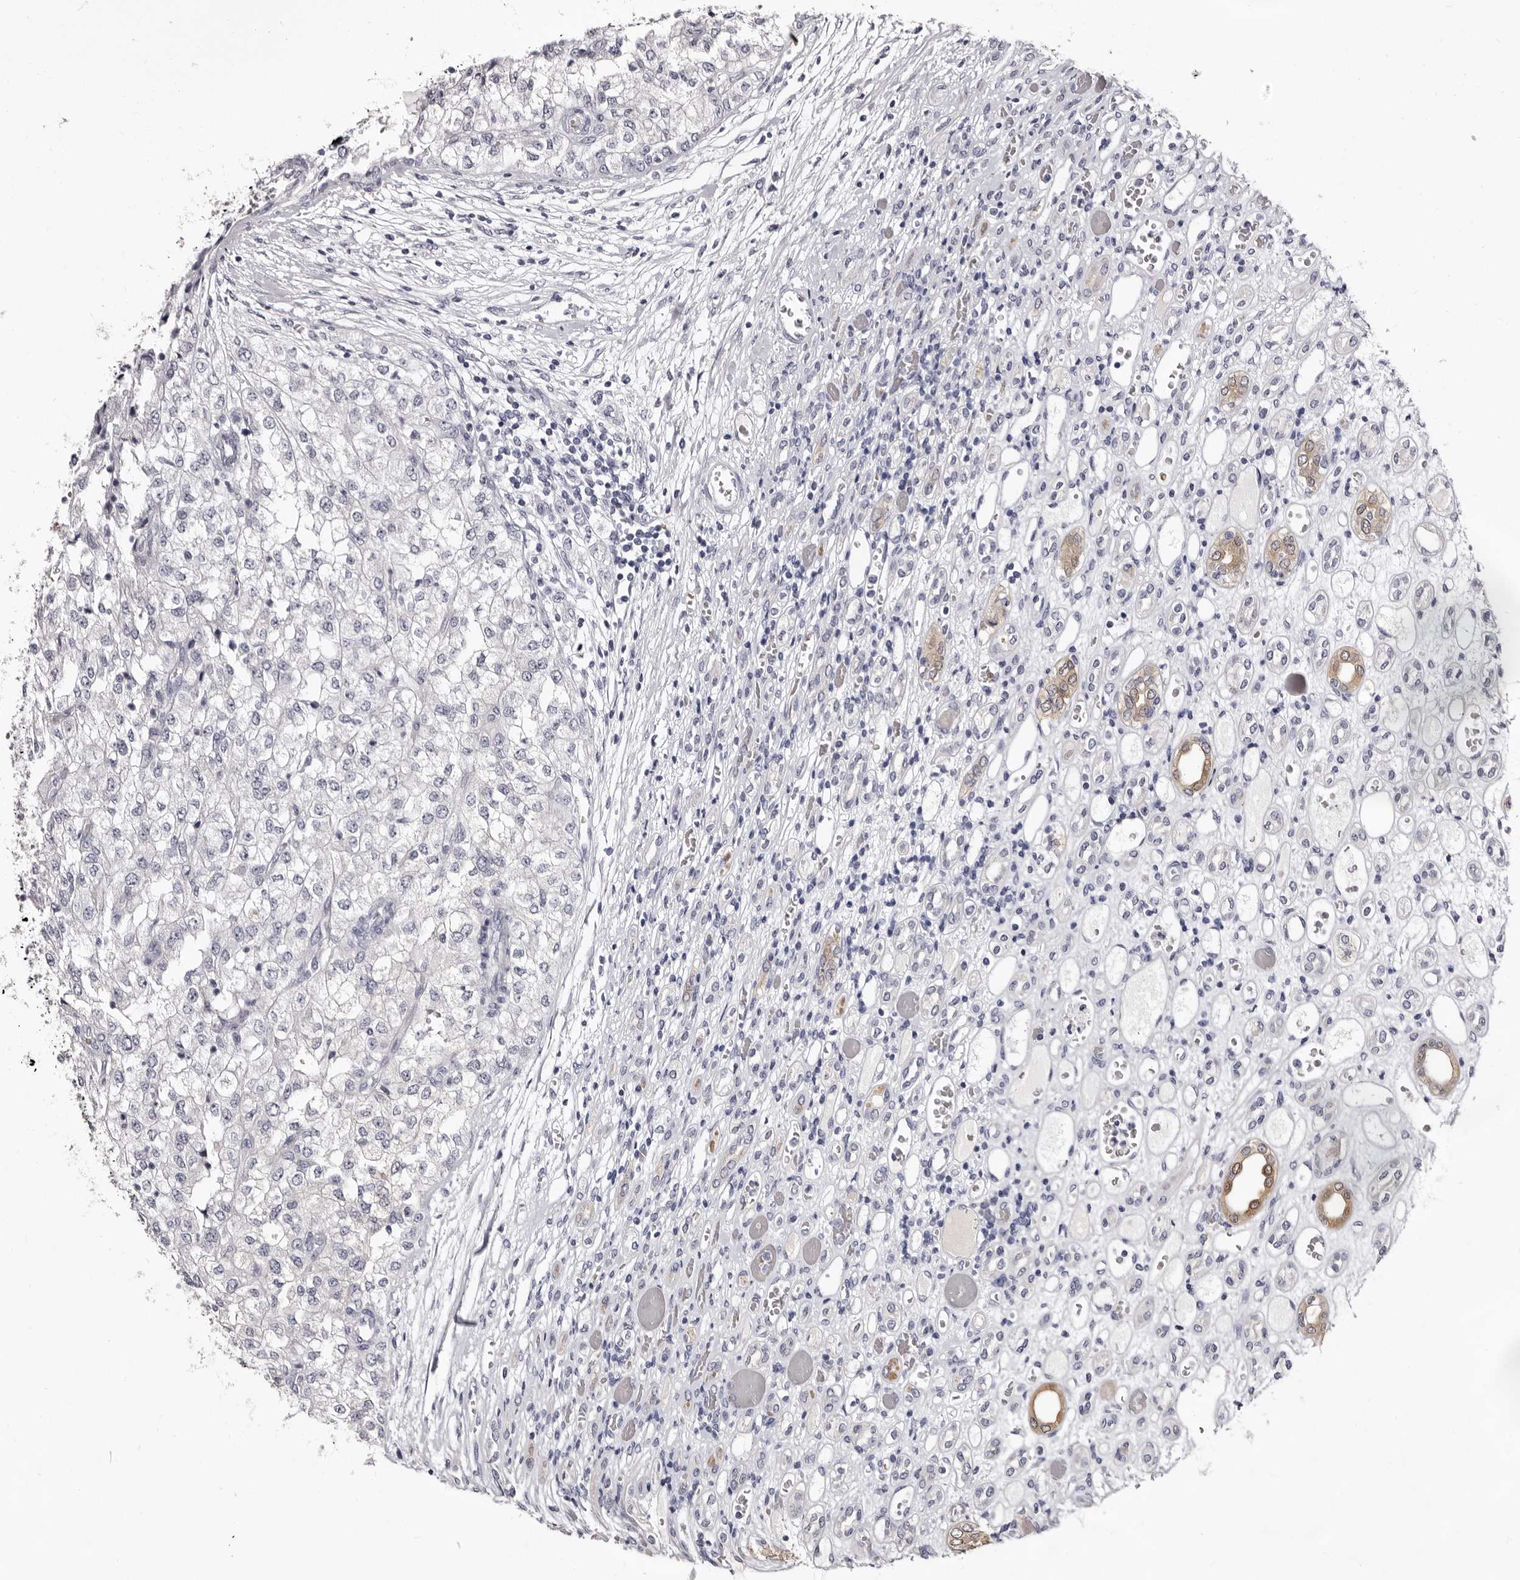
{"staining": {"intensity": "negative", "quantity": "none", "location": "none"}, "tissue": "renal cancer", "cell_type": "Tumor cells", "image_type": "cancer", "snomed": [{"axis": "morphology", "description": "Adenocarcinoma, NOS"}, {"axis": "topography", "description": "Kidney"}], "caption": "Tumor cells are negative for protein expression in human adenocarcinoma (renal).", "gene": "BPGM", "patient": {"sex": "female", "age": 54}}